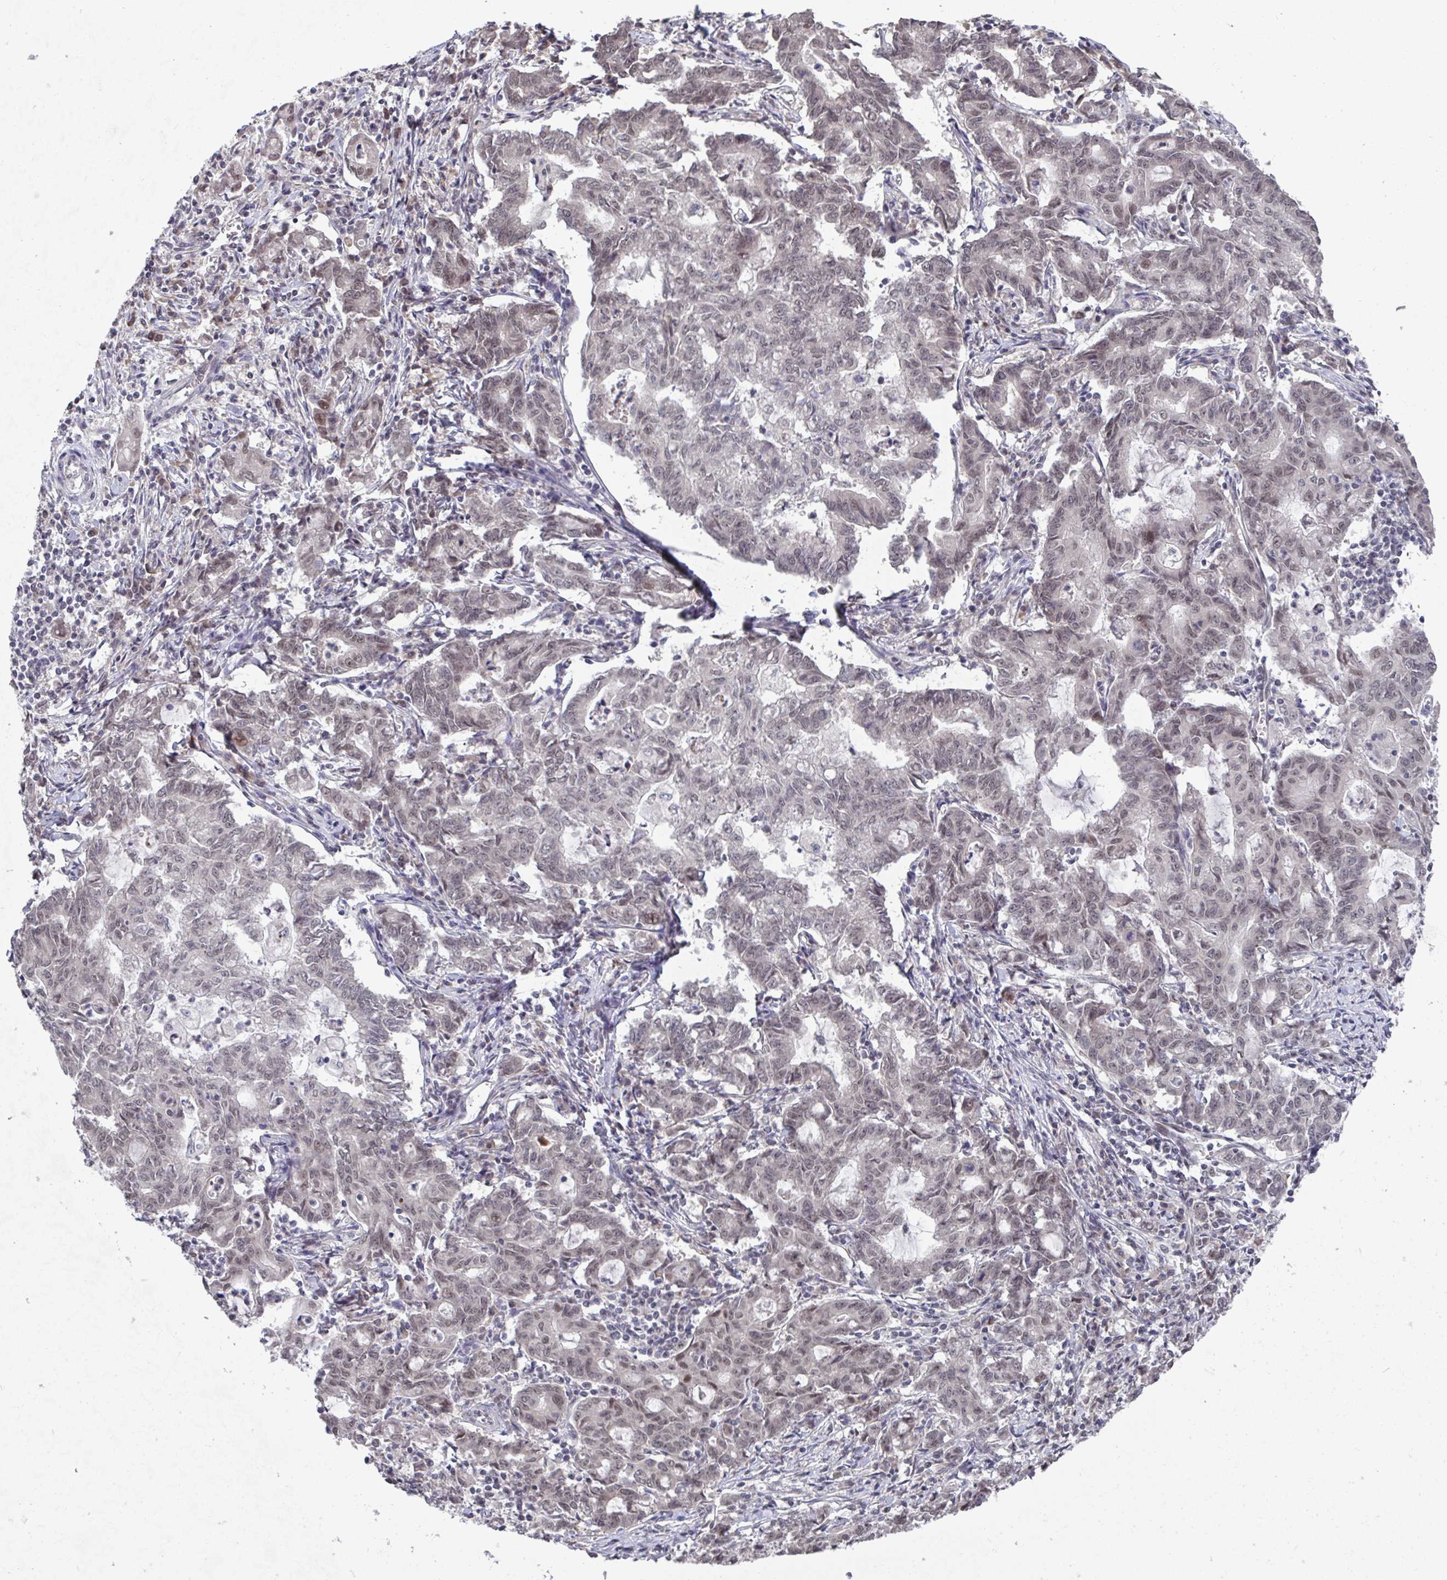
{"staining": {"intensity": "weak", "quantity": ">75%", "location": "nuclear"}, "tissue": "stomach cancer", "cell_type": "Tumor cells", "image_type": "cancer", "snomed": [{"axis": "morphology", "description": "Adenocarcinoma, NOS"}, {"axis": "topography", "description": "Stomach, upper"}], "caption": "About >75% of tumor cells in human stomach adenocarcinoma reveal weak nuclear protein staining as visualized by brown immunohistochemical staining.", "gene": "JMJD1C", "patient": {"sex": "female", "age": 79}}